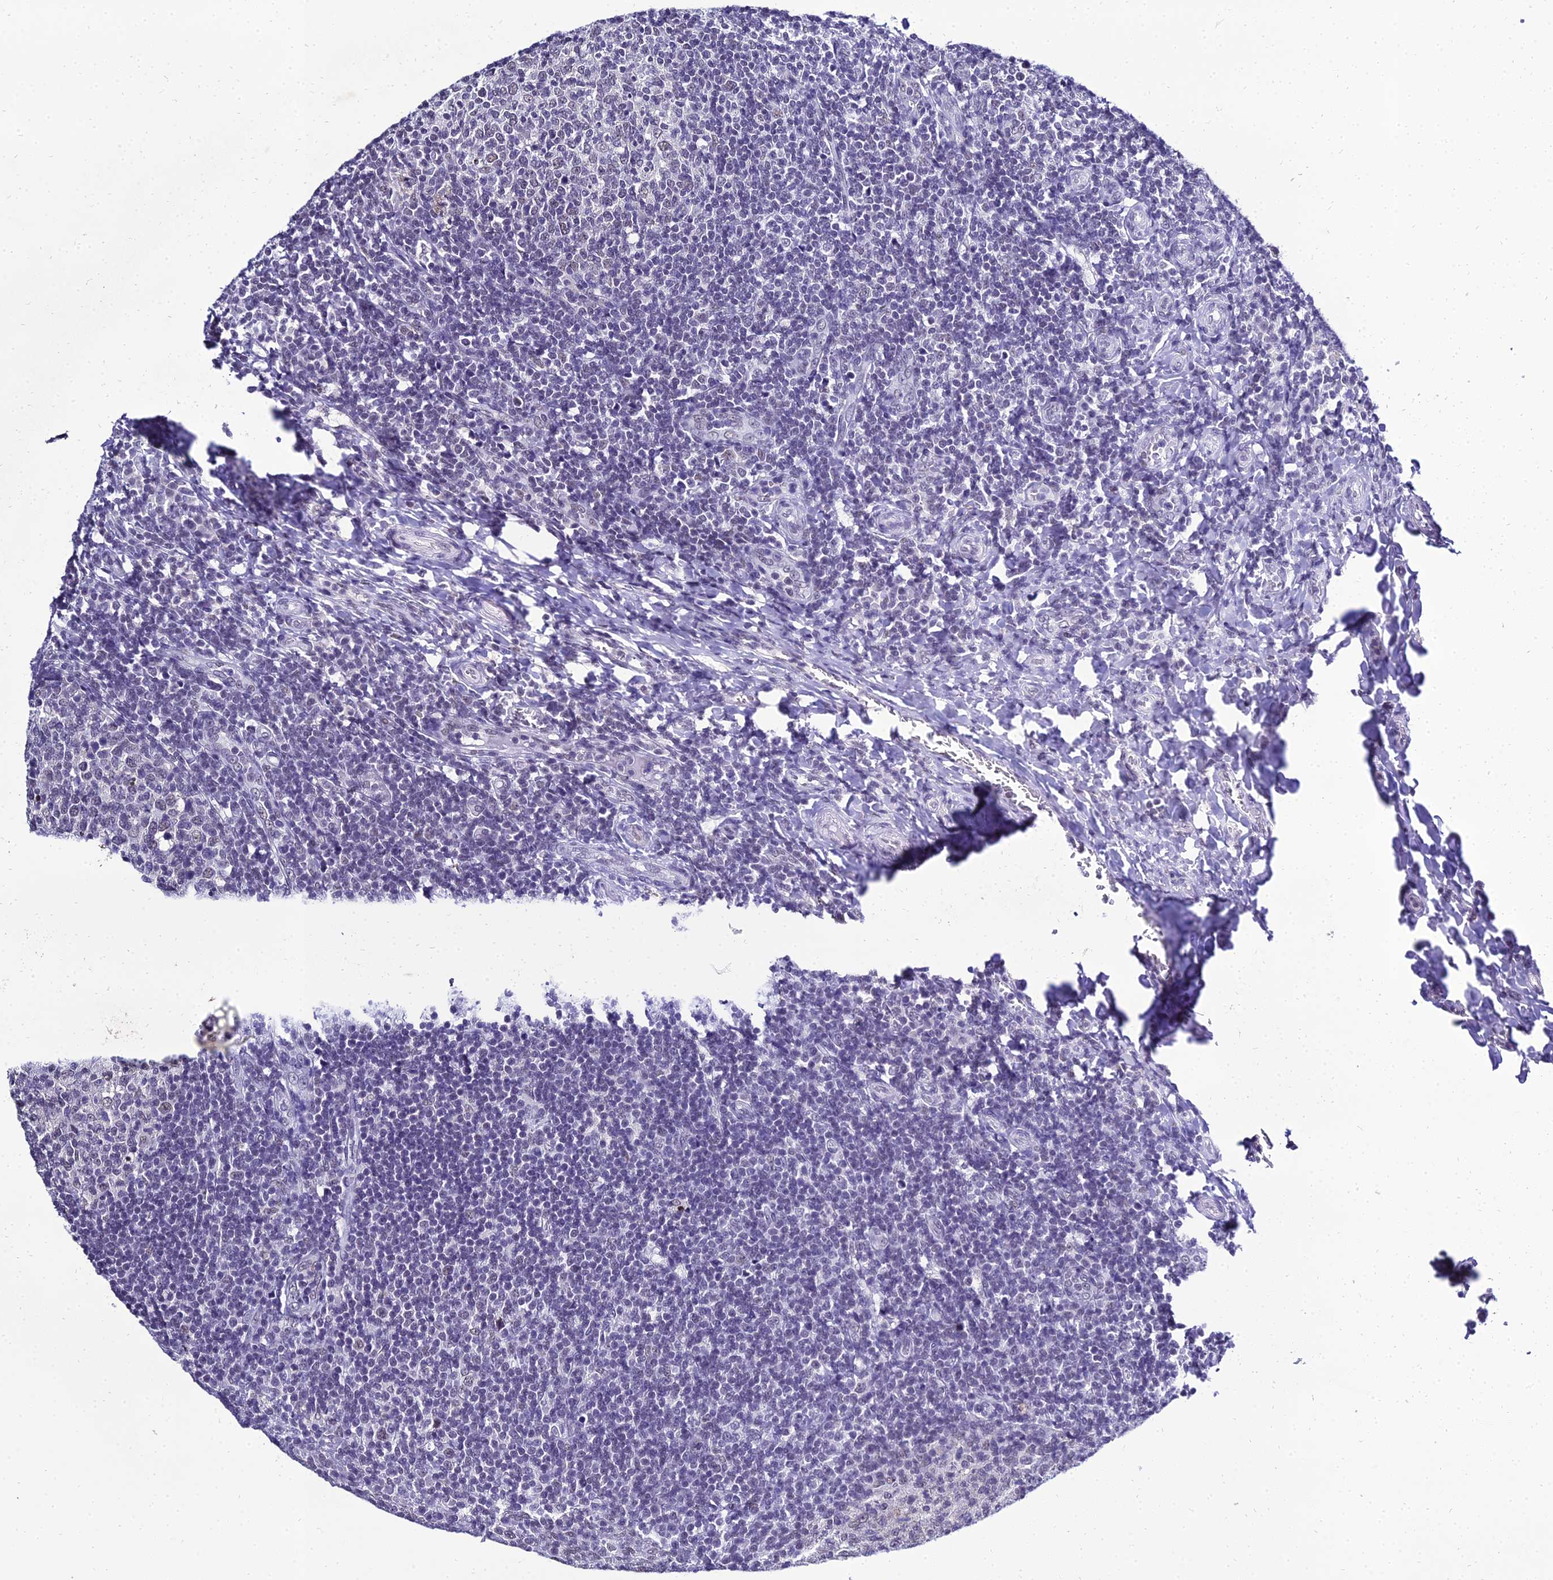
{"staining": {"intensity": "negative", "quantity": "none", "location": "none"}, "tissue": "tonsil", "cell_type": "Germinal center cells", "image_type": "normal", "snomed": [{"axis": "morphology", "description": "Normal tissue, NOS"}, {"axis": "topography", "description": "Tonsil"}], "caption": "This is an immunohistochemistry micrograph of unremarkable human tonsil. There is no staining in germinal center cells.", "gene": "PPP4R2", "patient": {"sex": "female", "age": 10}}